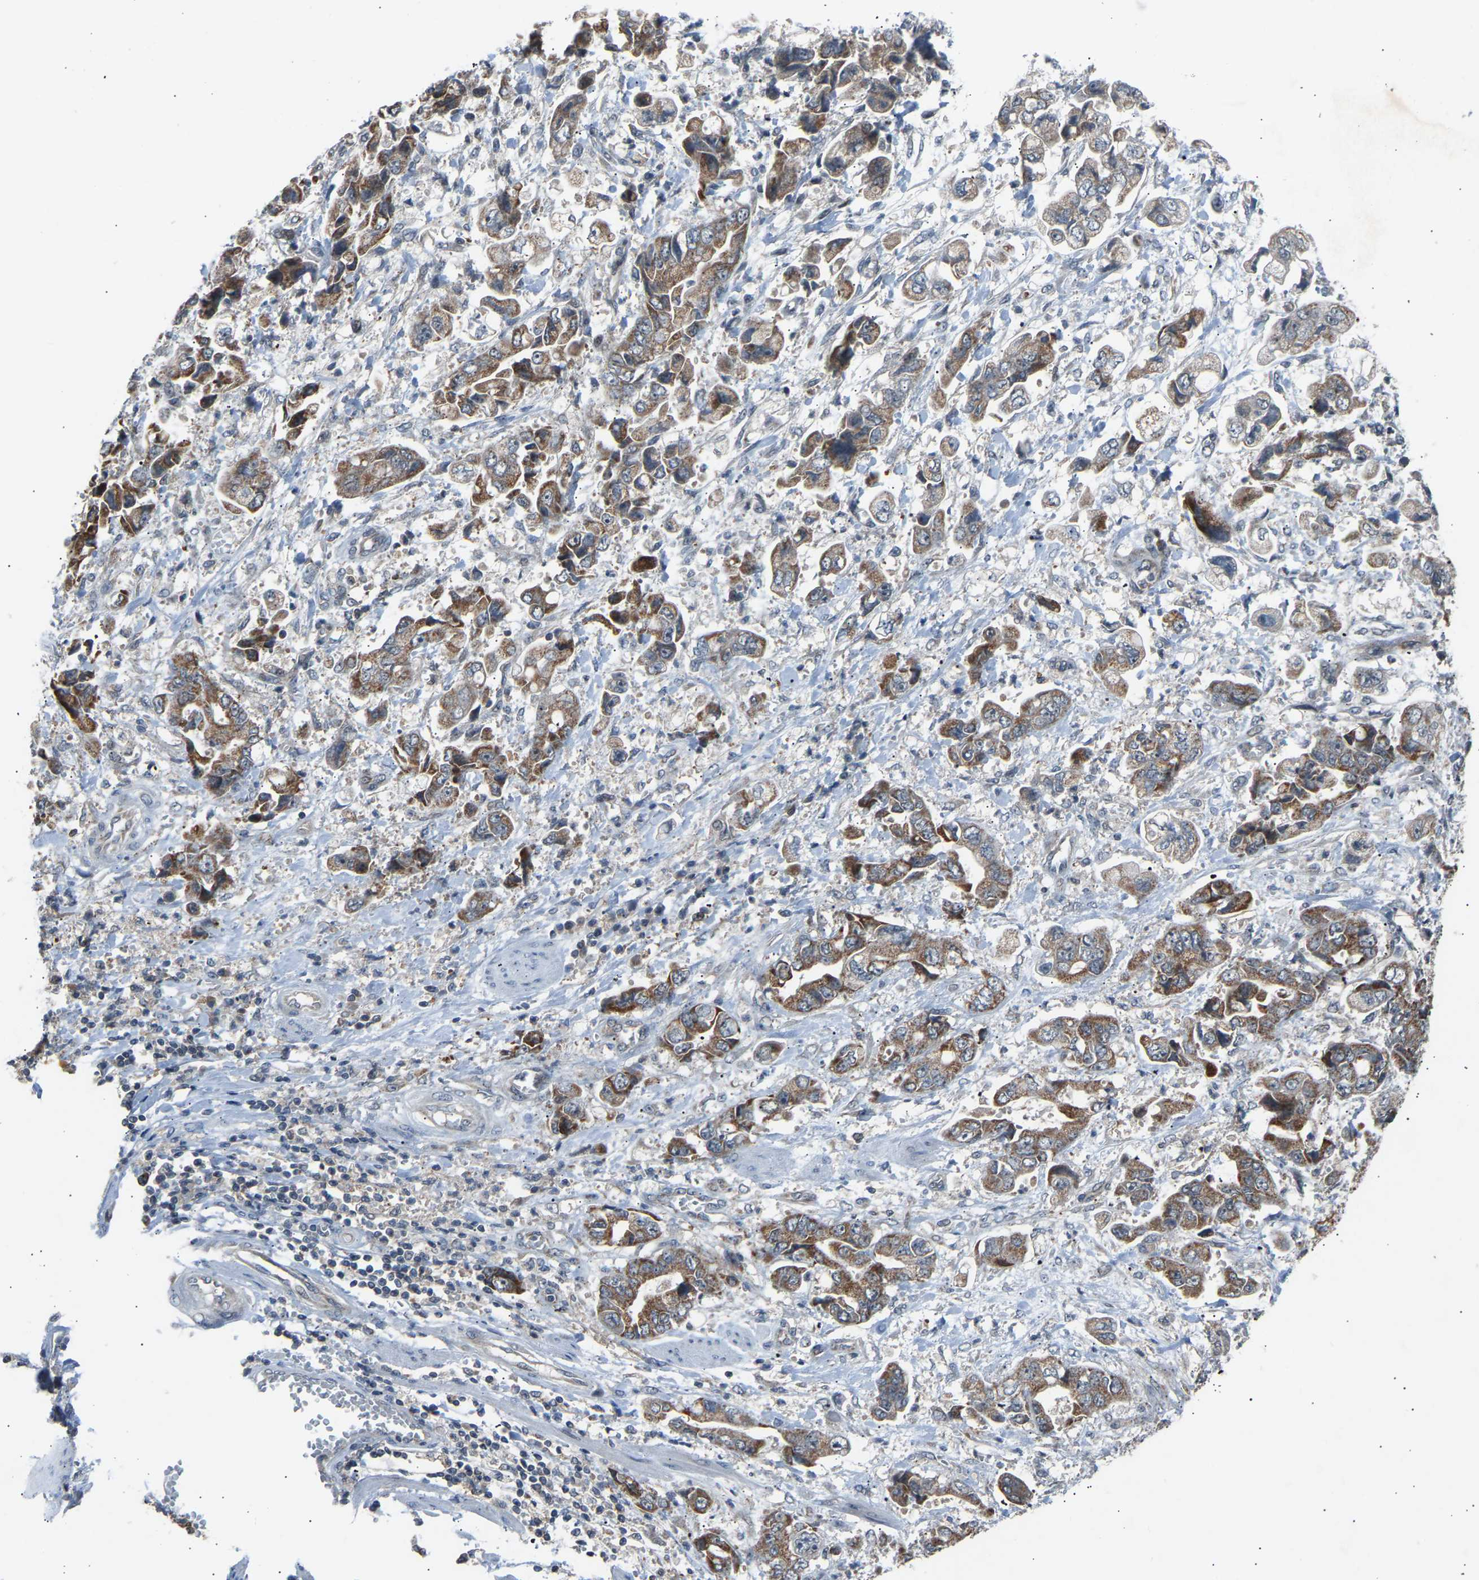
{"staining": {"intensity": "strong", "quantity": ">75%", "location": "cytoplasmic/membranous"}, "tissue": "stomach cancer", "cell_type": "Tumor cells", "image_type": "cancer", "snomed": [{"axis": "morphology", "description": "Normal tissue, NOS"}, {"axis": "morphology", "description": "Adenocarcinoma, NOS"}, {"axis": "topography", "description": "Stomach"}], "caption": "IHC of stomach cancer (adenocarcinoma) shows high levels of strong cytoplasmic/membranous expression in approximately >75% of tumor cells.", "gene": "SLIRP", "patient": {"sex": "male", "age": 62}}